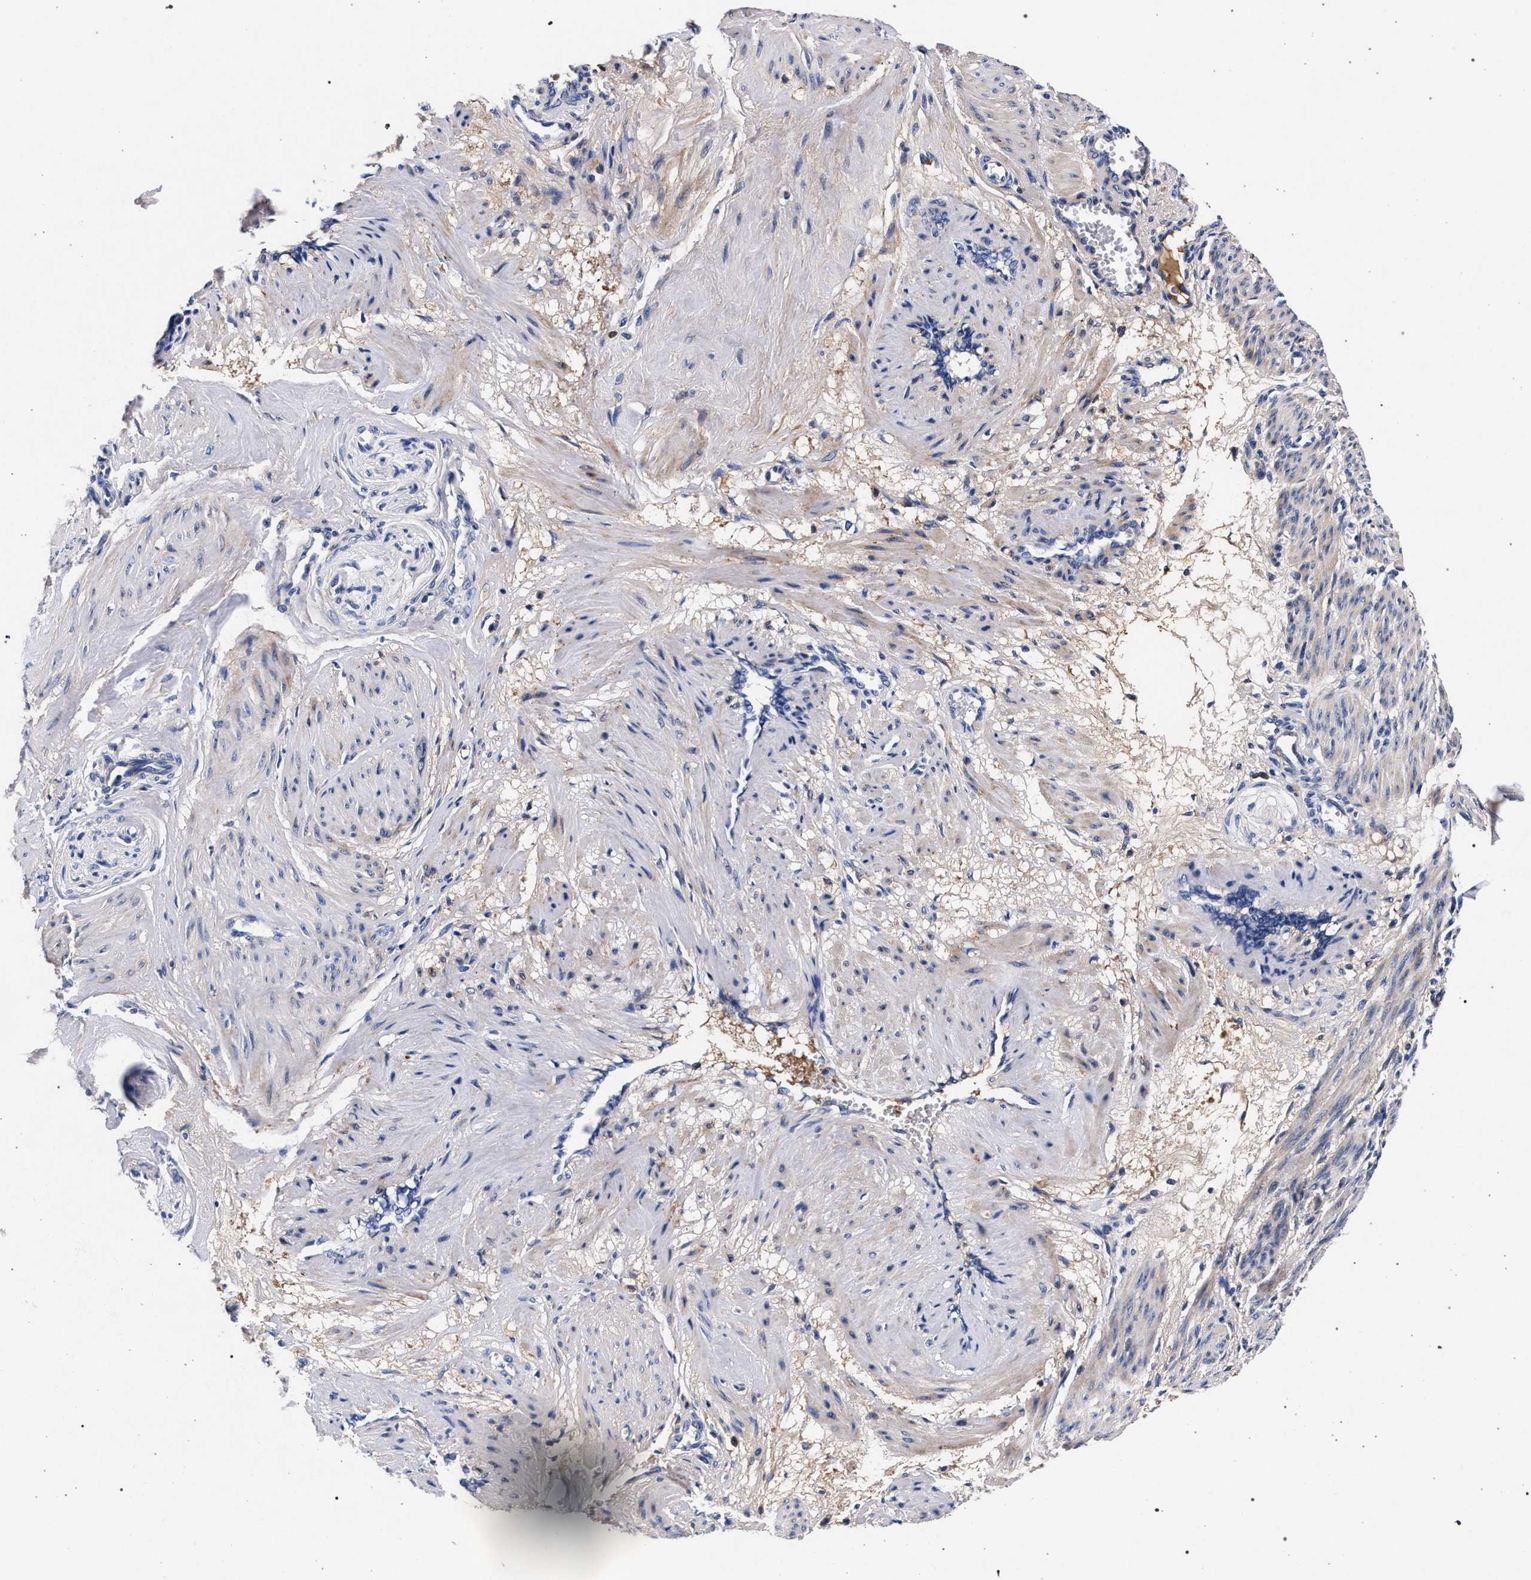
{"staining": {"intensity": "moderate", "quantity": "25%-75%", "location": "cytoplasmic/membranous"}, "tissue": "smooth muscle", "cell_type": "Smooth muscle cells", "image_type": "normal", "snomed": [{"axis": "morphology", "description": "Normal tissue, NOS"}, {"axis": "topography", "description": "Endometrium"}], "caption": "This micrograph shows benign smooth muscle stained with IHC to label a protein in brown. The cytoplasmic/membranous of smooth muscle cells show moderate positivity for the protein. Nuclei are counter-stained blue.", "gene": "ACOX1", "patient": {"sex": "female", "age": 33}}